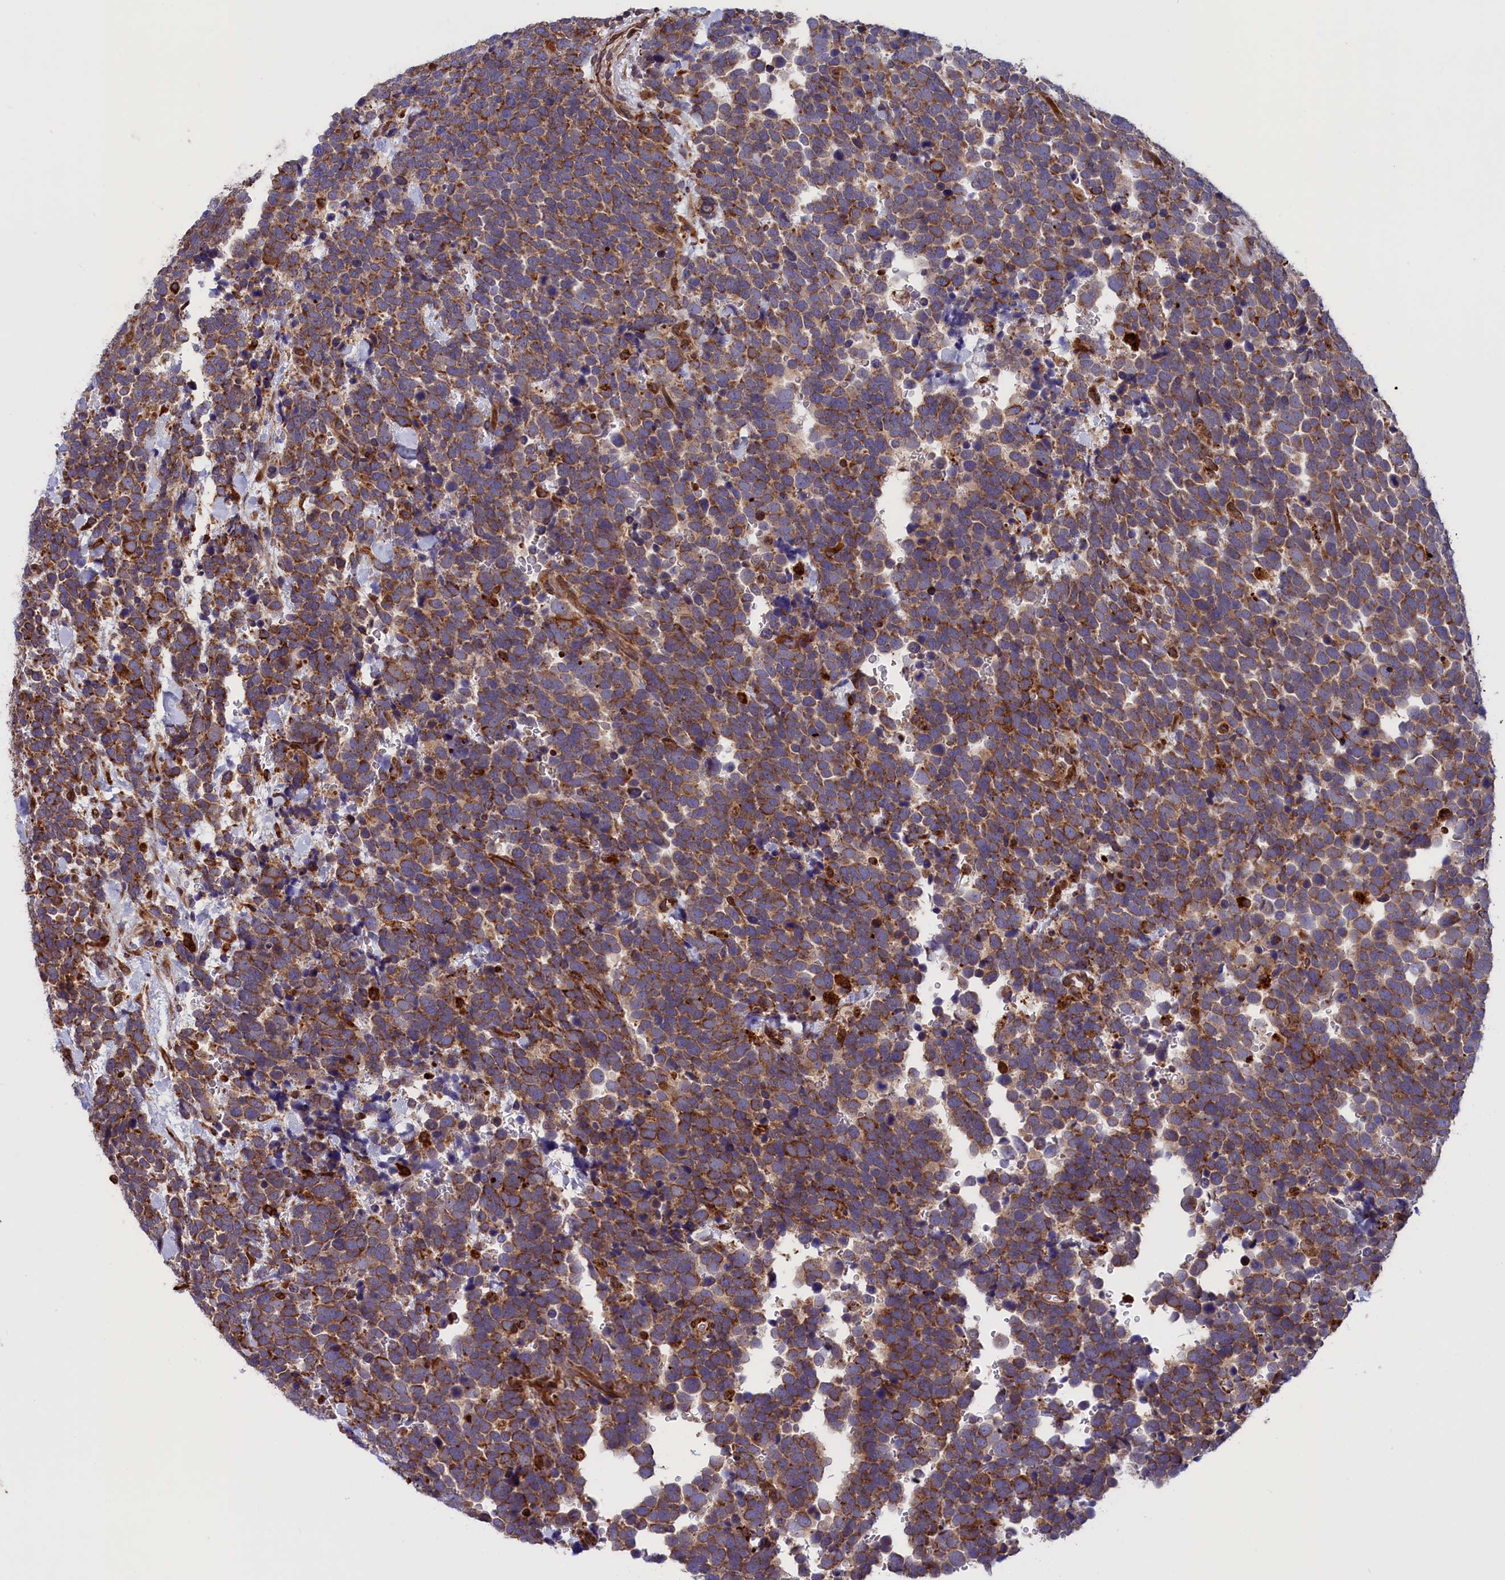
{"staining": {"intensity": "moderate", "quantity": ">75%", "location": "cytoplasmic/membranous"}, "tissue": "urothelial cancer", "cell_type": "Tumor cells", "image_type": "cancer", "snomed": [{"axis": "morphology", "description": "Urothelial carcinoma, High grade"}, {"axis": "topography", "description": "Urinary bladder"}], "caption": "Human urothelial carcinoma (high-grade) stained with a protein marker reveals moderate staining in tumor cells.", "gene": "PLA2G4C", "patient": {"sex": "female", "age": 82}}